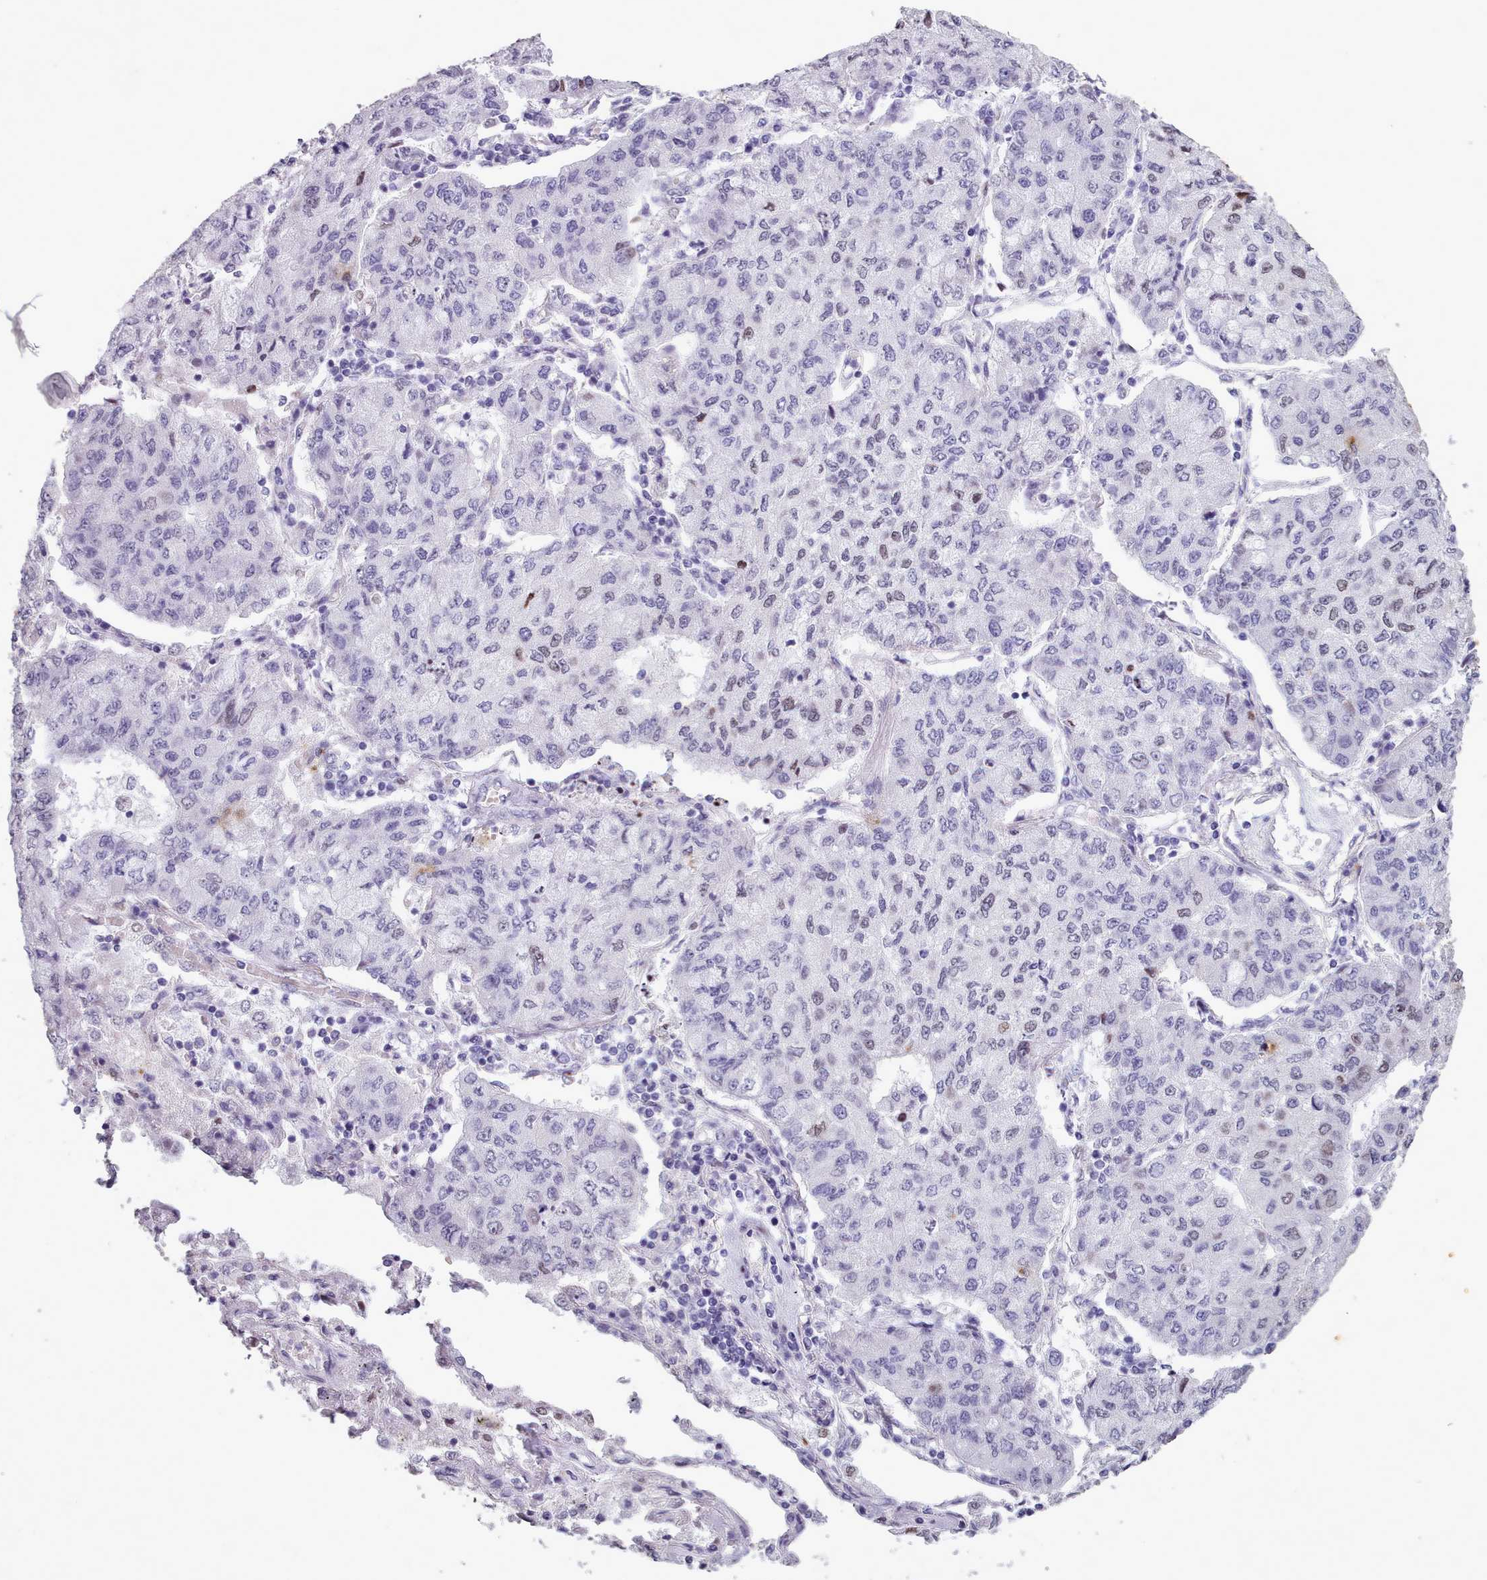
{"staining": {"intensity": "moderate", "quantity": "<25%", "location": "nuclear"}, "tissue": "lung cancer", "cell_type": "Tumor cells", "image_type": "cancer", "snomed": [{"axis": "morphology", "description": "Squamous cell carcinoma, NOS"}, {"axis": "topography", "description": "Lung"}], "caption": "The micrograph exhibits staining of lung squamous cell carcinoma, revealing moderate nuclear protein expression (brown color) within tumor cells.", "gene": "KCNT2", "patient": {"sex": "male", "age": 74}}